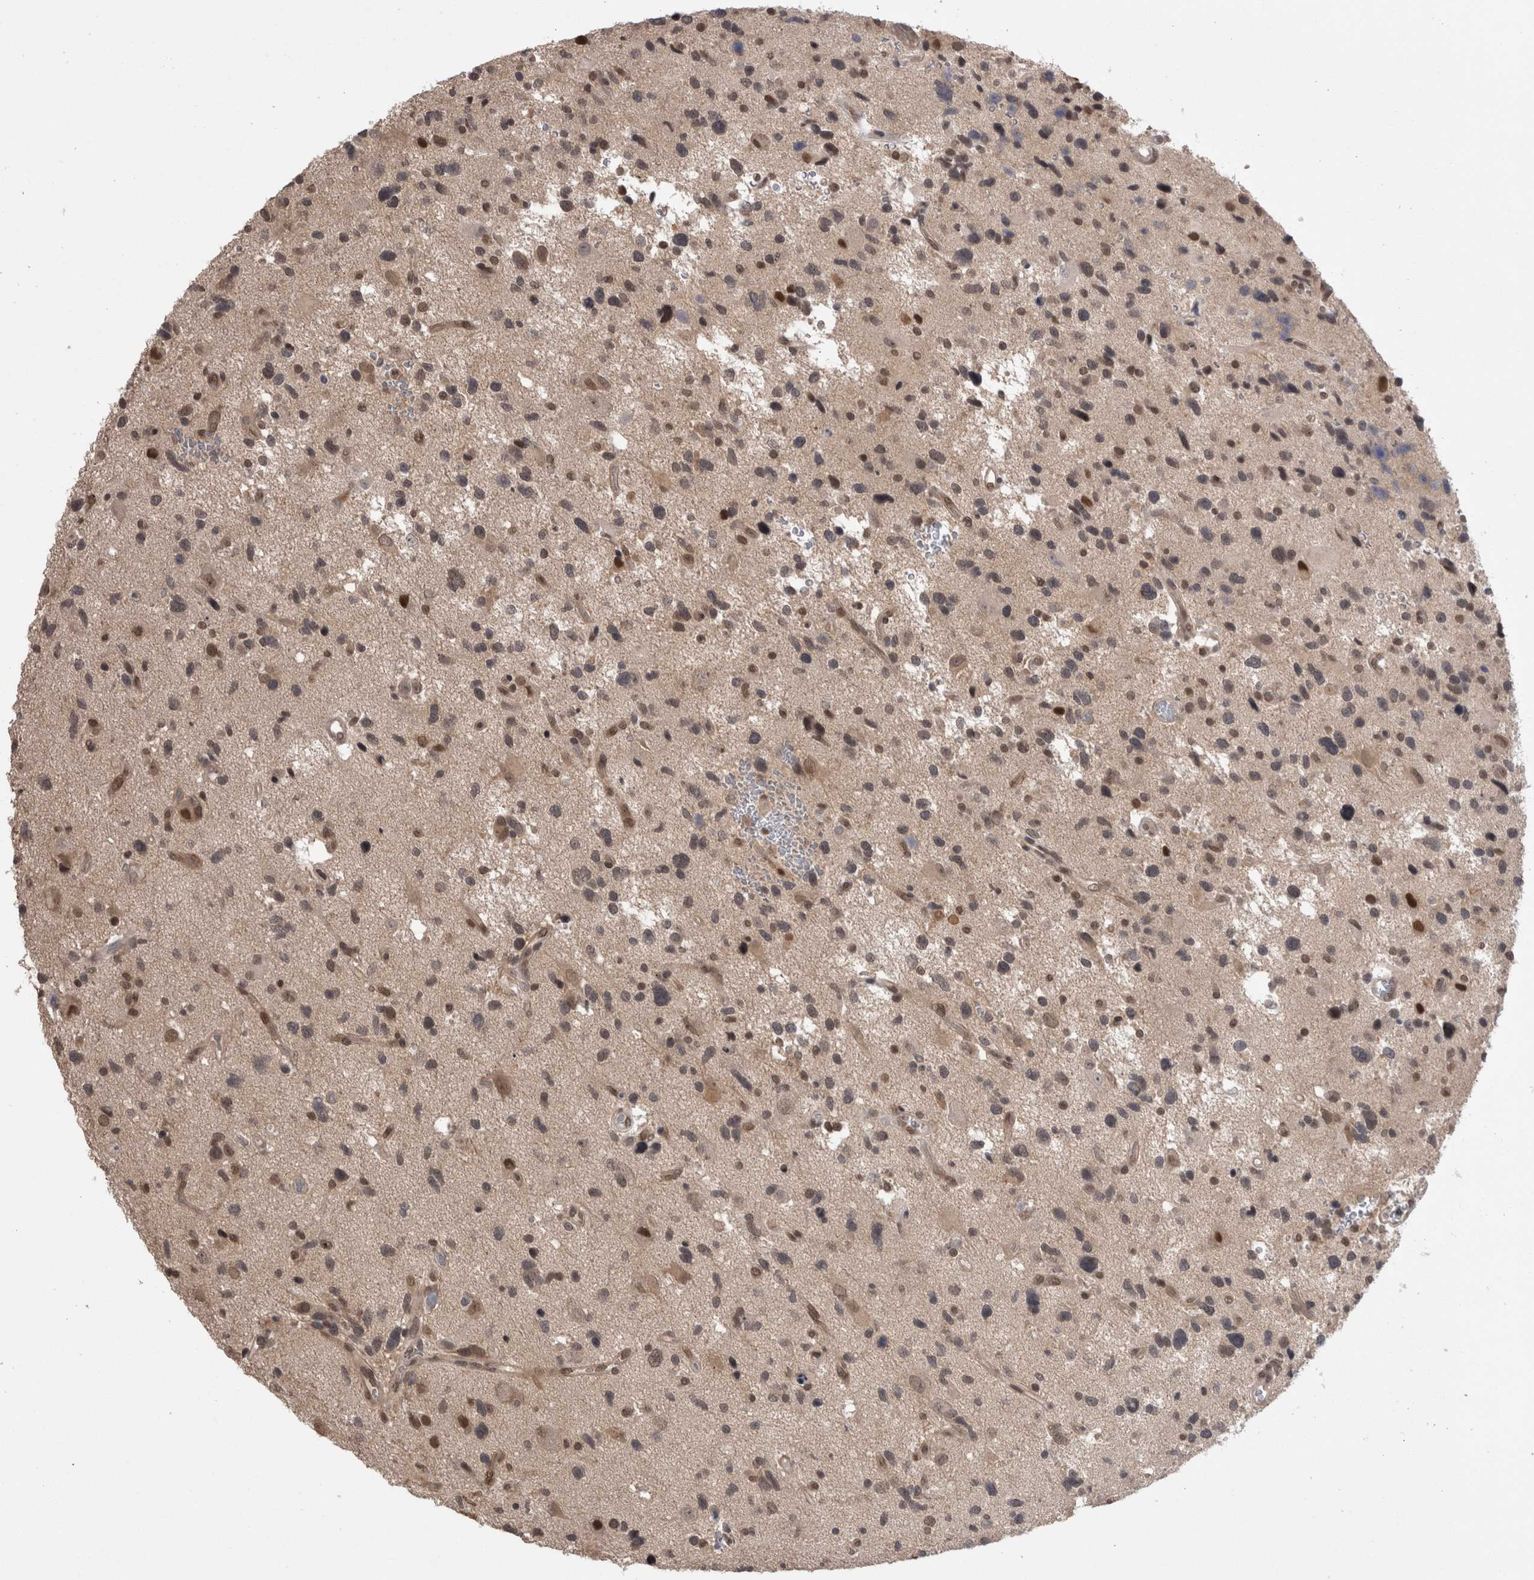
{"staining": {"intensity": "weak", "quantity": ">75%", "location": "nuclear"}, "tissue": "glioma", "cell_type": "Tumor cells", "image_type": "cancer", "snomed": [{"axis": "morphology", "description": "Glioma, malignant, High grade"}, {"axis": "topography", "description": "Brain"}], "caption": "A high-resolution micrograph shows immunohistochemistry (IHC) staining of glioma, which reveals weak nuclear positivity in about >75% of tumor cells.", "gene": "ZNF341", "patient": {"sex": "male", "age": 33}}